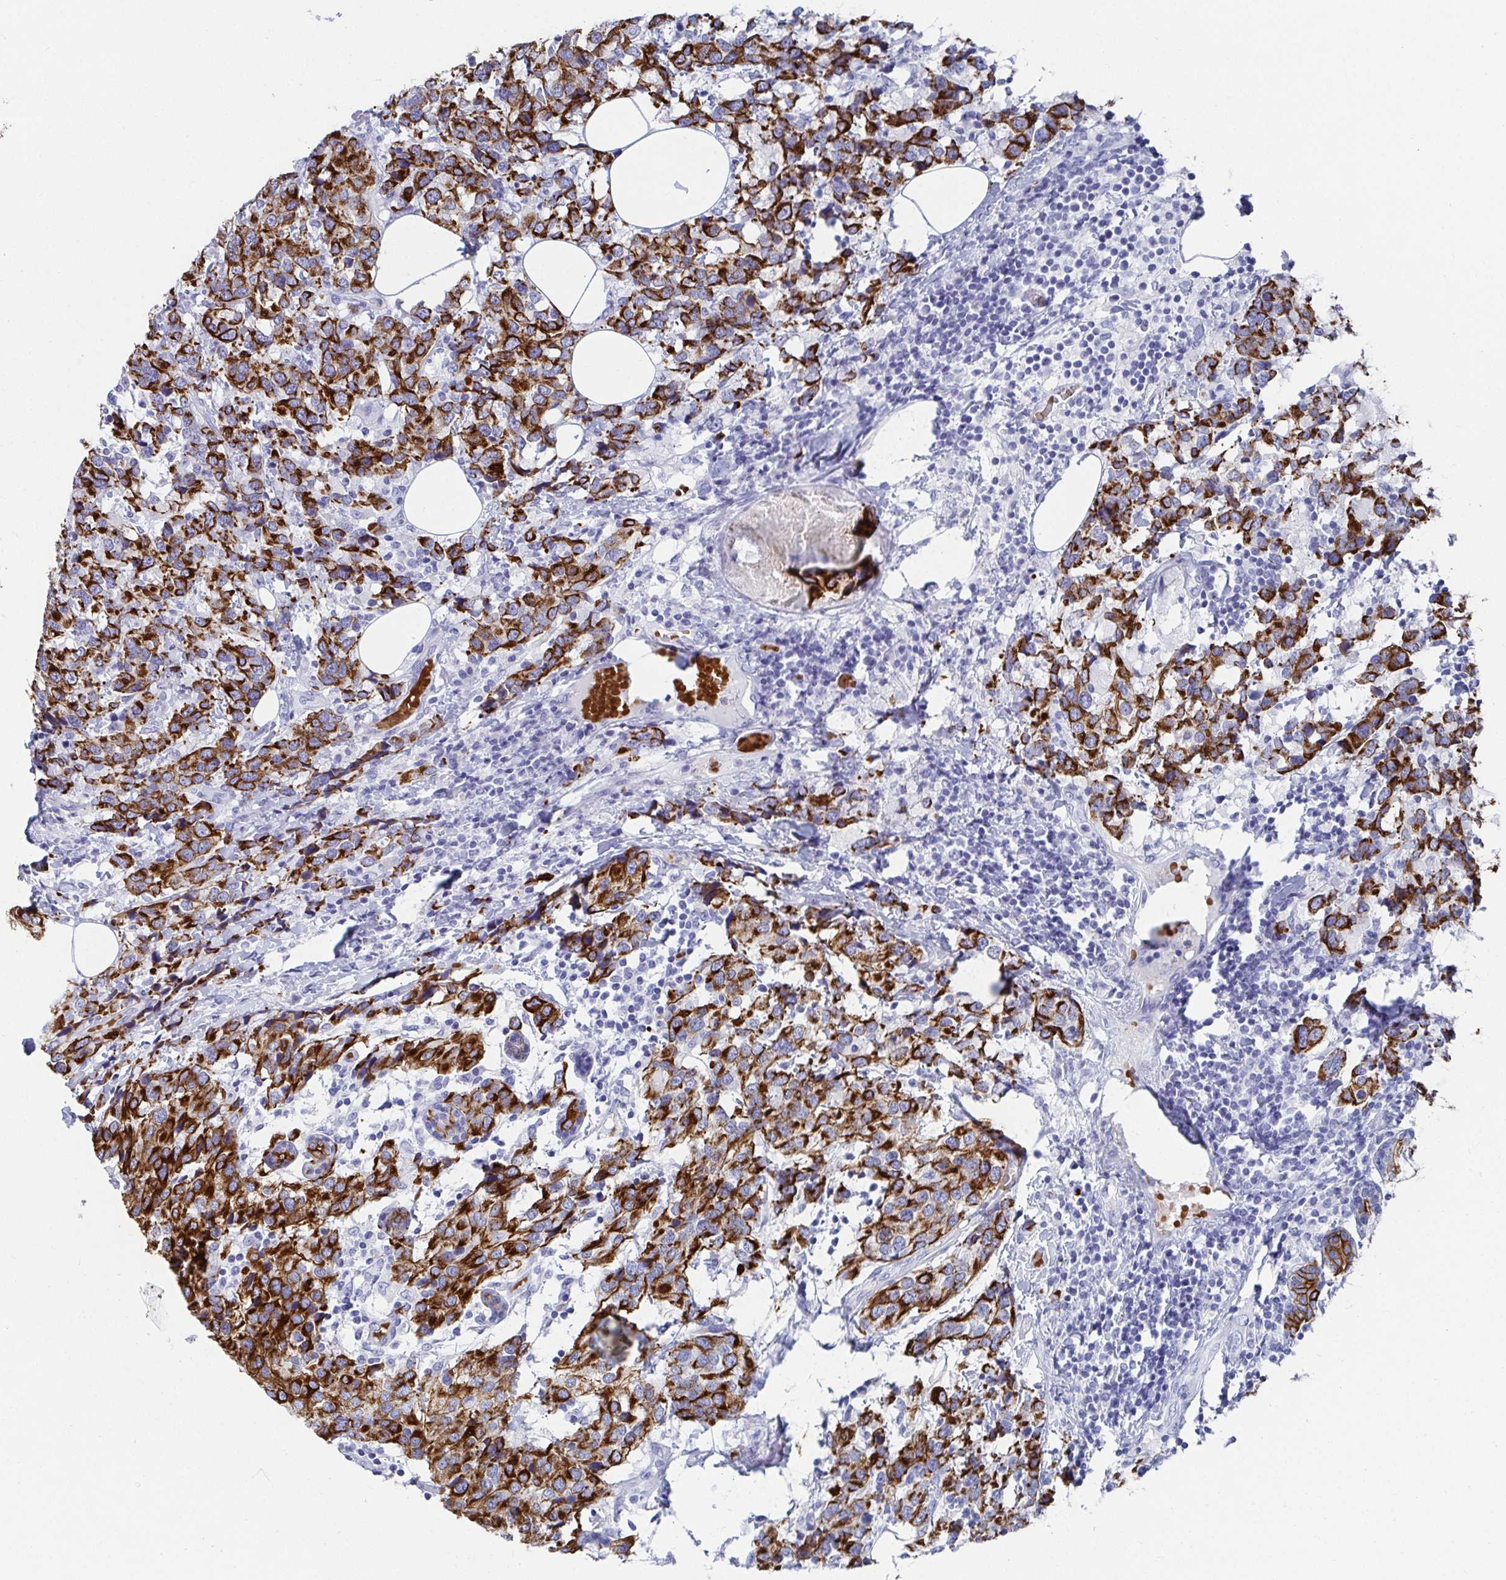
{"staining": {"intensity": "strong", "quantity": ">75%", "location": "cytoplasmic/membranous"}, "tissue": "breast cancer", "cell_type": "Tumor cells", "image_type": "cancer", "snomed": [{"axis": "morphology", "description": "Lobular carcinoma"}, {"axis": "topography", "description": "Breast"}], "caption": "A high-resolution photomicrograph shows immunohistochemistry staining of breast lobular carcinoma, which exhibits strong cytoplasmic/membranous expression in approximately >75% of tumor cells. The staining was performed using DAB (3,3'-diaminobenzidine), with brown indicating positive protein expression. Nuclei are stained blue with hematoxylin.", "gene": "CLDN8", "patient": {"sex": "female", "age": 59}}